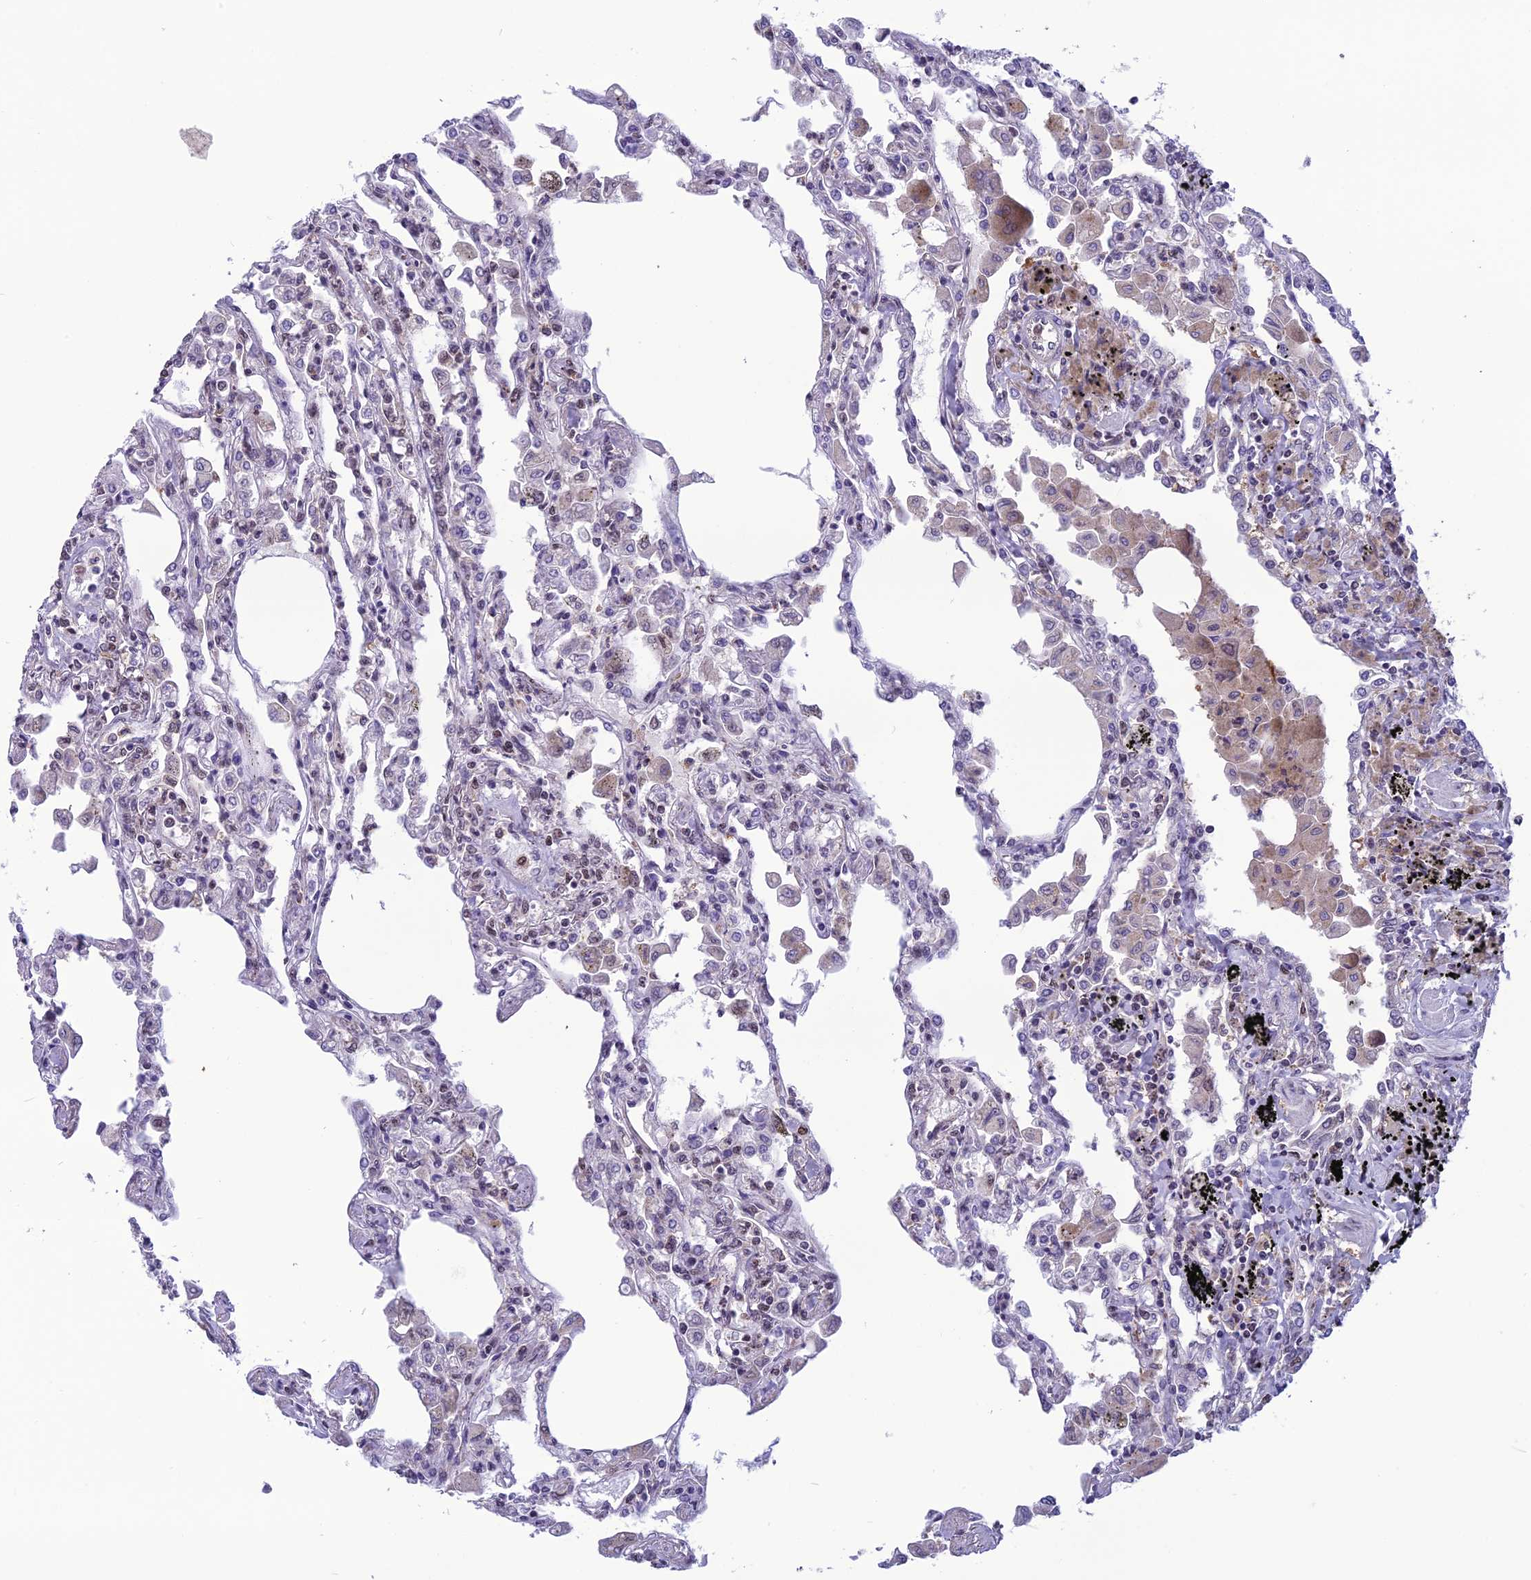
{"staining": {"intensity": "weak", "quantity": "<25%", "location": "nuclear"}, "tissue": "lung", "cell_type": "Alveolar cells", "image_type": "normal", "snomed": [{"axis": "morphology", "description": "Normal tissue, NOS"}, {"axis": "topography", "description": "Bronchus"}, {"axis": "topography", "description": "Lung"}], "caption": "This is an IHC micrograph of benign lung. There is no expression in alveolar cells.", "gene": "MIS12", "patient": {"sex": "female", "age": 49}}